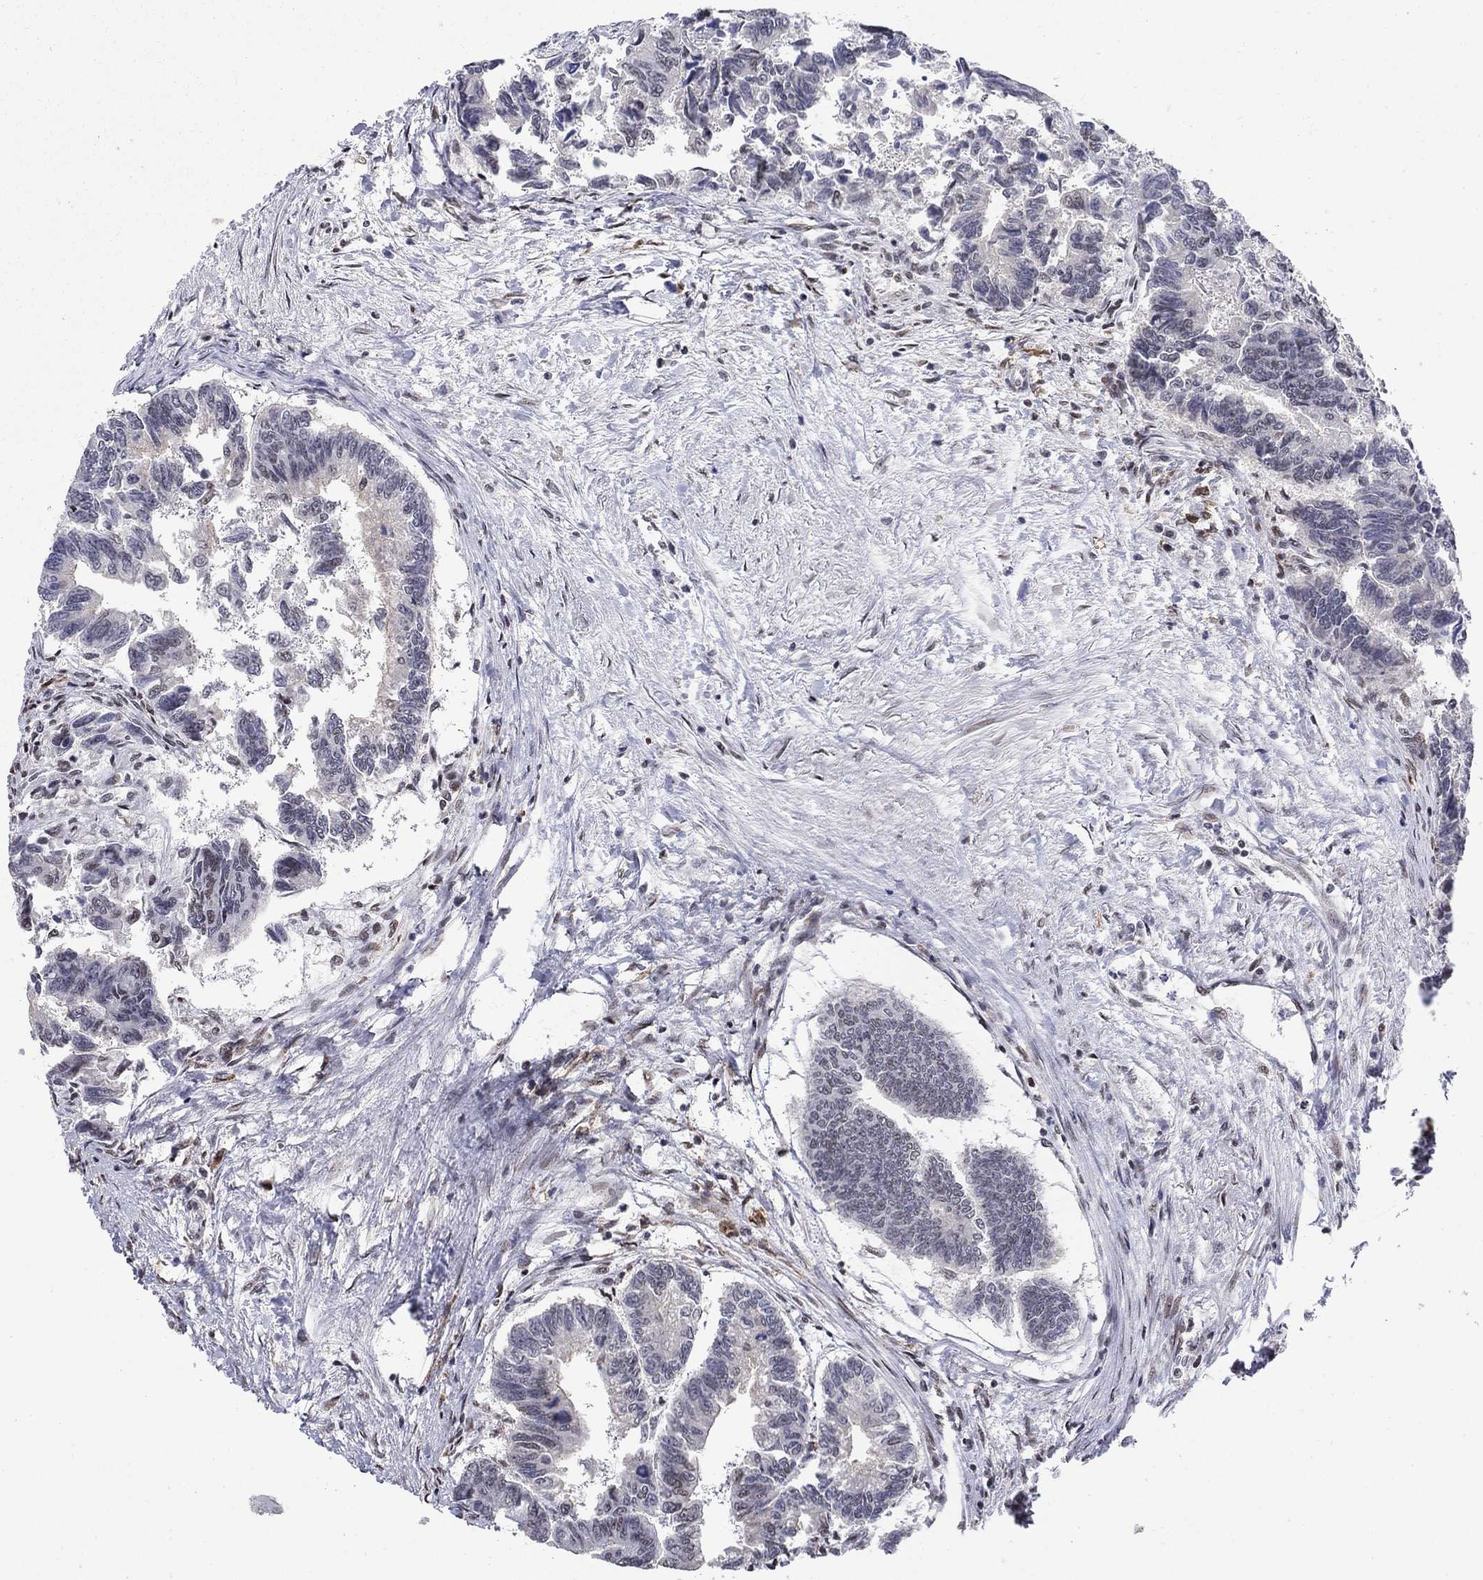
{"staining": {"intensity": "negative", "quantity": "none", "location": "none"}, "tissue": "colorectal cancer", "cell_type": "Tumor cells", "image_type": "cancer", "snomed": [{"axis": "morphology", "description": "Adenocarcinoma, NOS"}, {"axis": "topography", "description": "Colon"}], "caption": "There is no significant positivity in tumor cells of colorectal cancer (adenocarcinoma).", "gene": "GRIA3", "patient": {"sex": "female", "age": 65}}